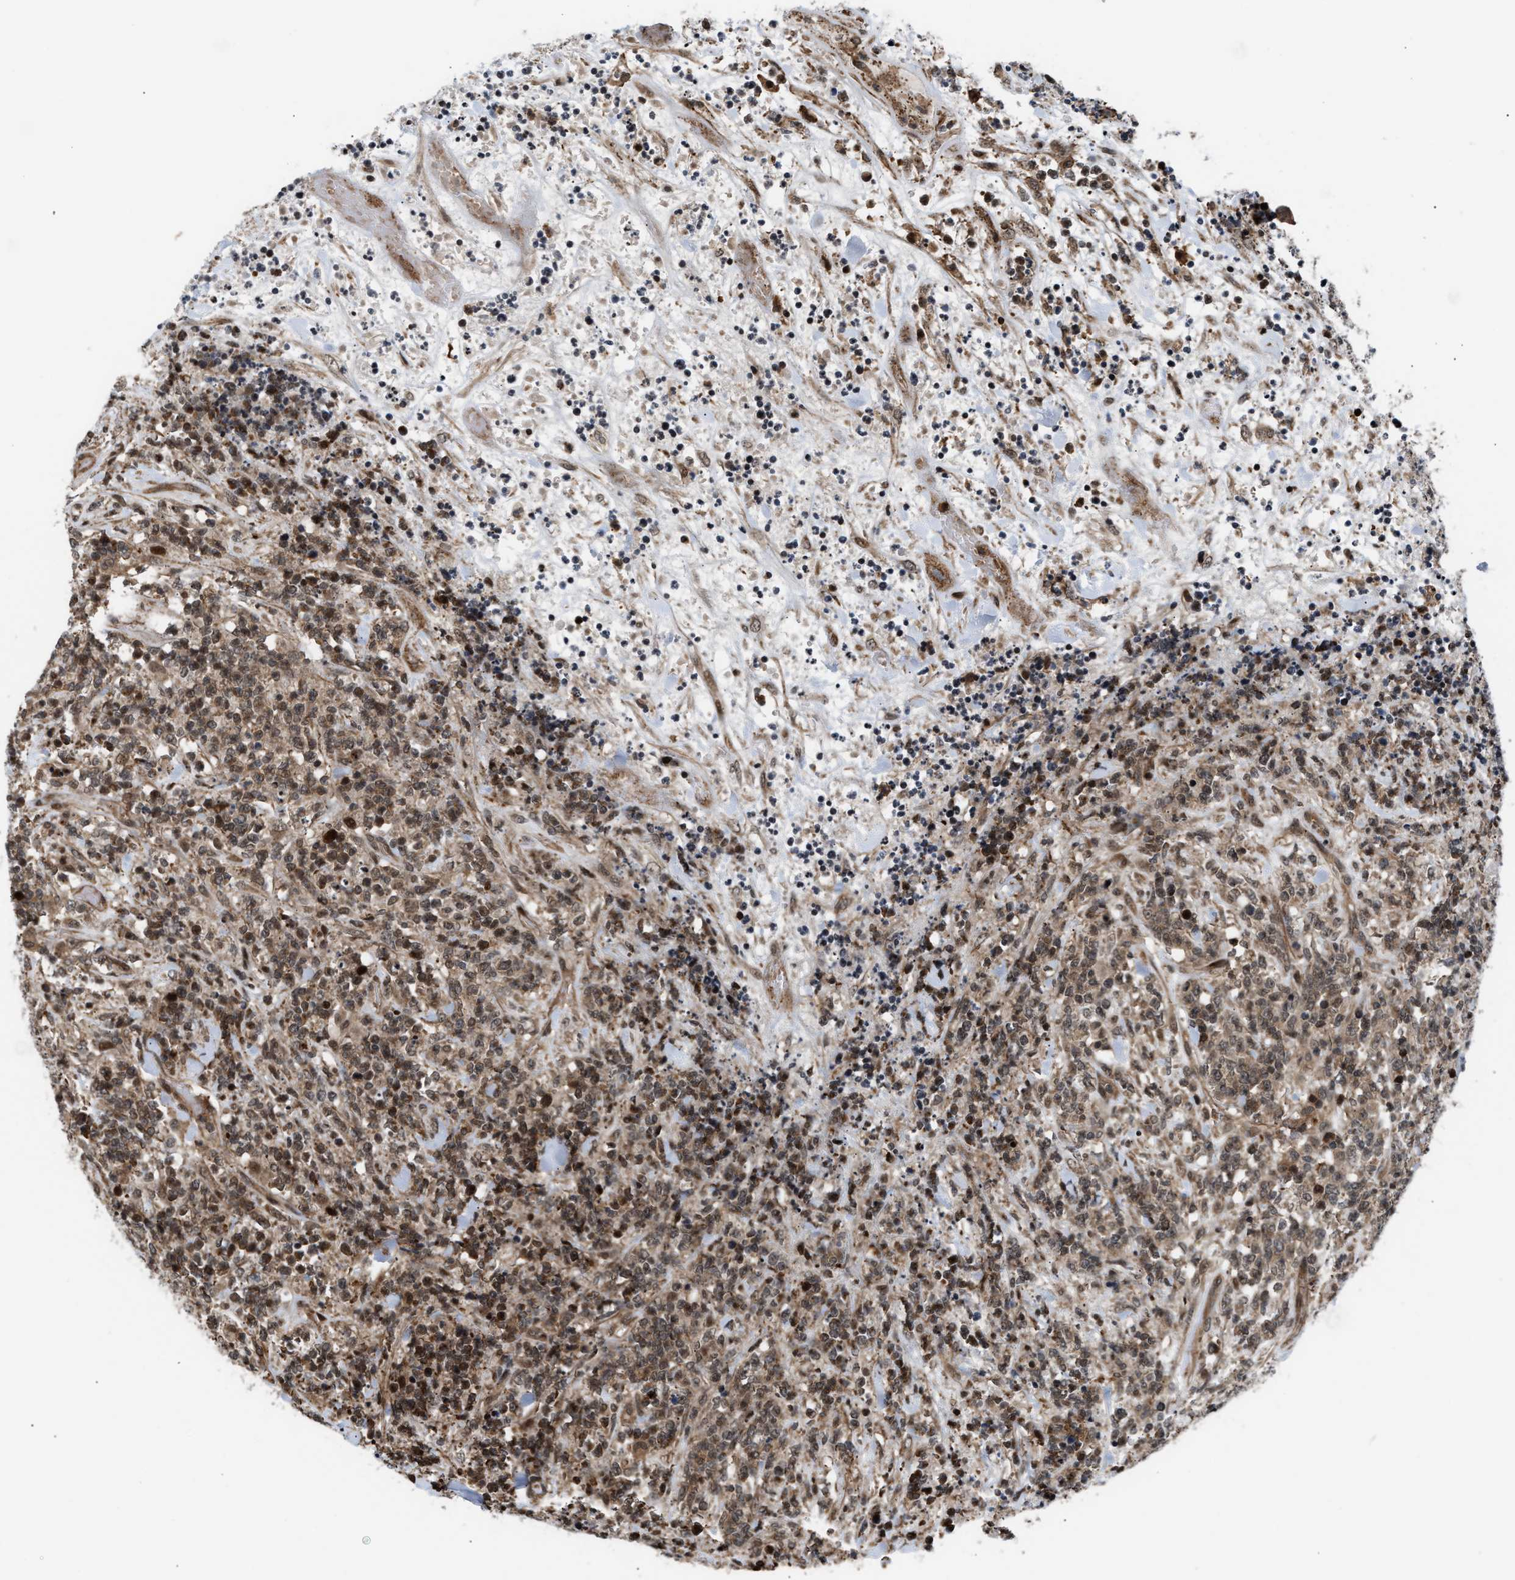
{"staining": {"intensity": "moderate", "quantity": ">75%", "location": "nuclear"}, "tissue": "lymphoma", "cell_type": "Tumor cells", "image_type": "cancer", "snomed": [{"axis": "morphology", "description": "Malignant lymphoma, non-Hodgkin's type, High grade"}, {"axis": "topography", "description": "Soft tissue"}], "caption": "A brown stain labels moderate nuclear positivity of a protein in human high-grade malignant lymphoma, non-Hodgkin's type tumor cells.", "gene": "STAU2", "patient": {"sex": "male", "age": 18}}